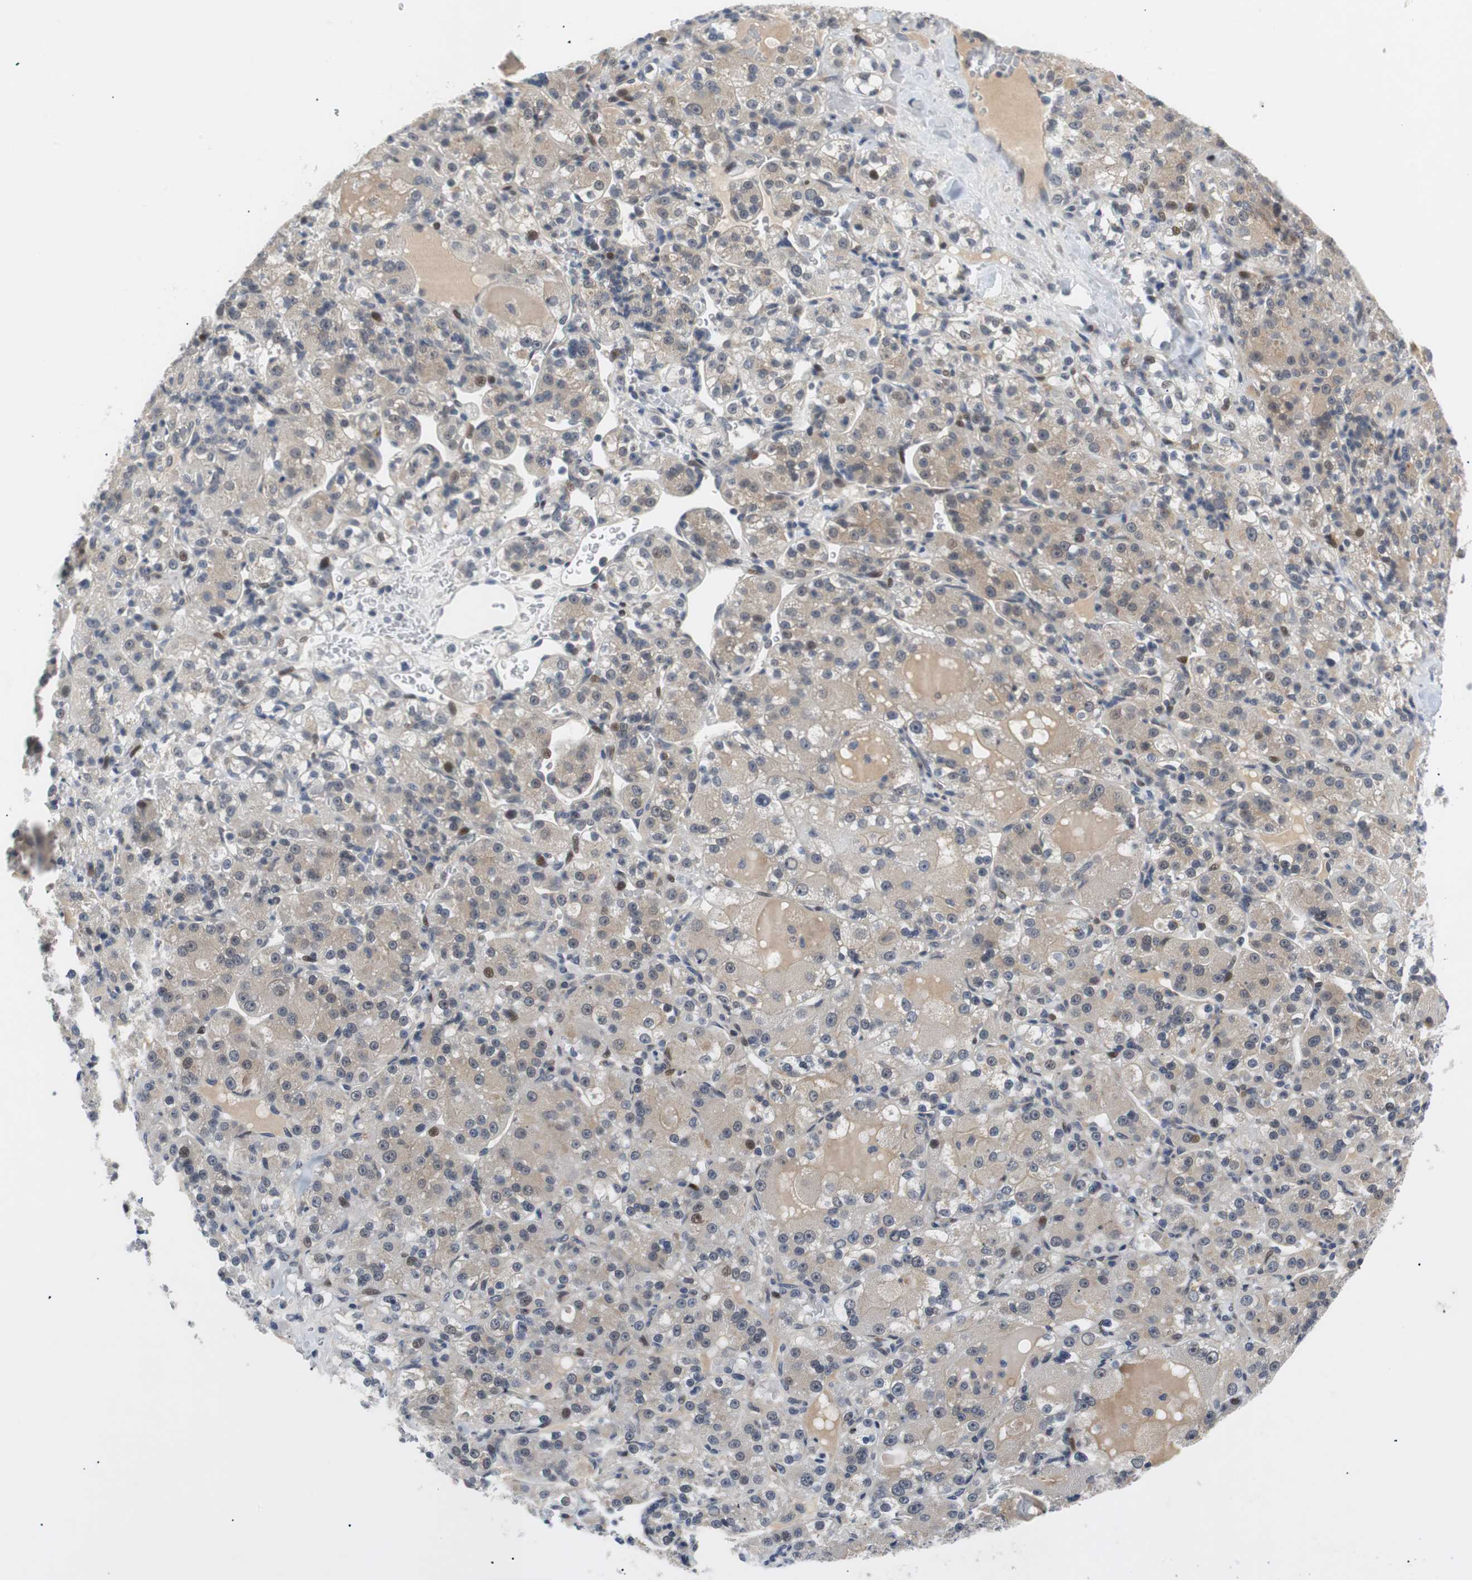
{"staining": {"intensity": "weak", "quantity": "25%-75%", "location": "cytoplasmic/membranous,nuclear"}, "tissue": "renal cancer", "cell_type": "Tumor cells", "image_type": "cancer", "snomed": [{"axis": "morphology", "description": "Normal tissue, NOS"}, {"axis": "morphology", "description": "Adenocarcinoma, NOS"}, {"axis": "topography", "description": "Kidney"}], "caption": "Protein expression analysis of adenocarcinoma (renal) shows weak cytoplasmic/membranous and nuclear positivity in about 25%-75% of tumor cells.", "gene": "MAP2K4", "patient": {"sex": "male", "age": 61}}